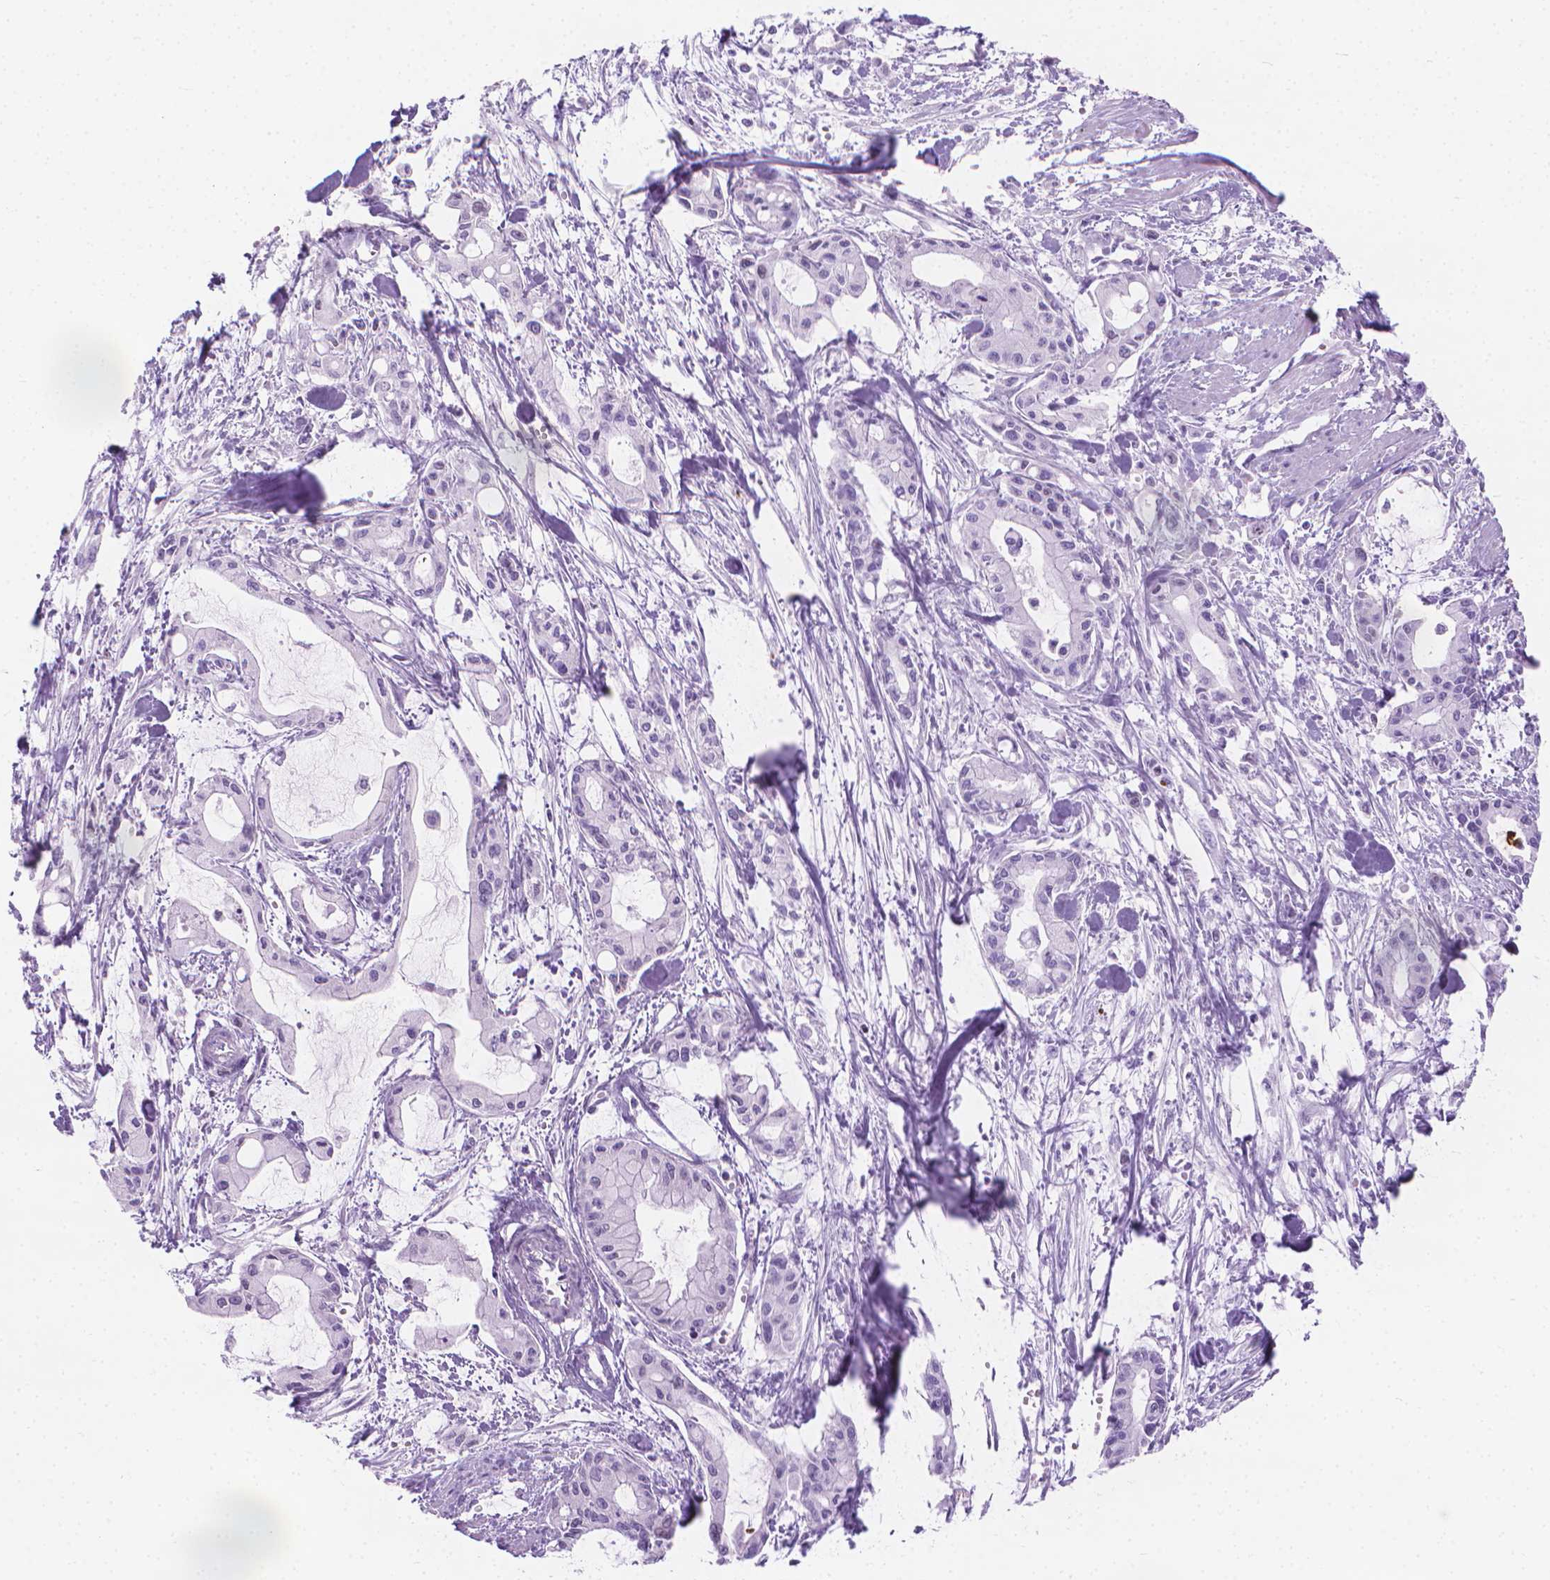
{"staining": {"intensity": "negative", "quantity": "none", "location": "none"}, "tissue": "pancreatic cancer", "cell_type": "Tumor cells", "image_type": "cancer", "snomed": [{"axis": "morphology", "description": "Adenocarcinoma, NOS"}, {"axis": "topography", "description": "Pancreas"}], "caption": "This is an immunohistochemistry (IHC) histopathology image of adenocarcinoma (pancreatic). There is no expression in tumor cells.", "gene": "CFAP52", "patient": {"sex": "male", "age": 48}}